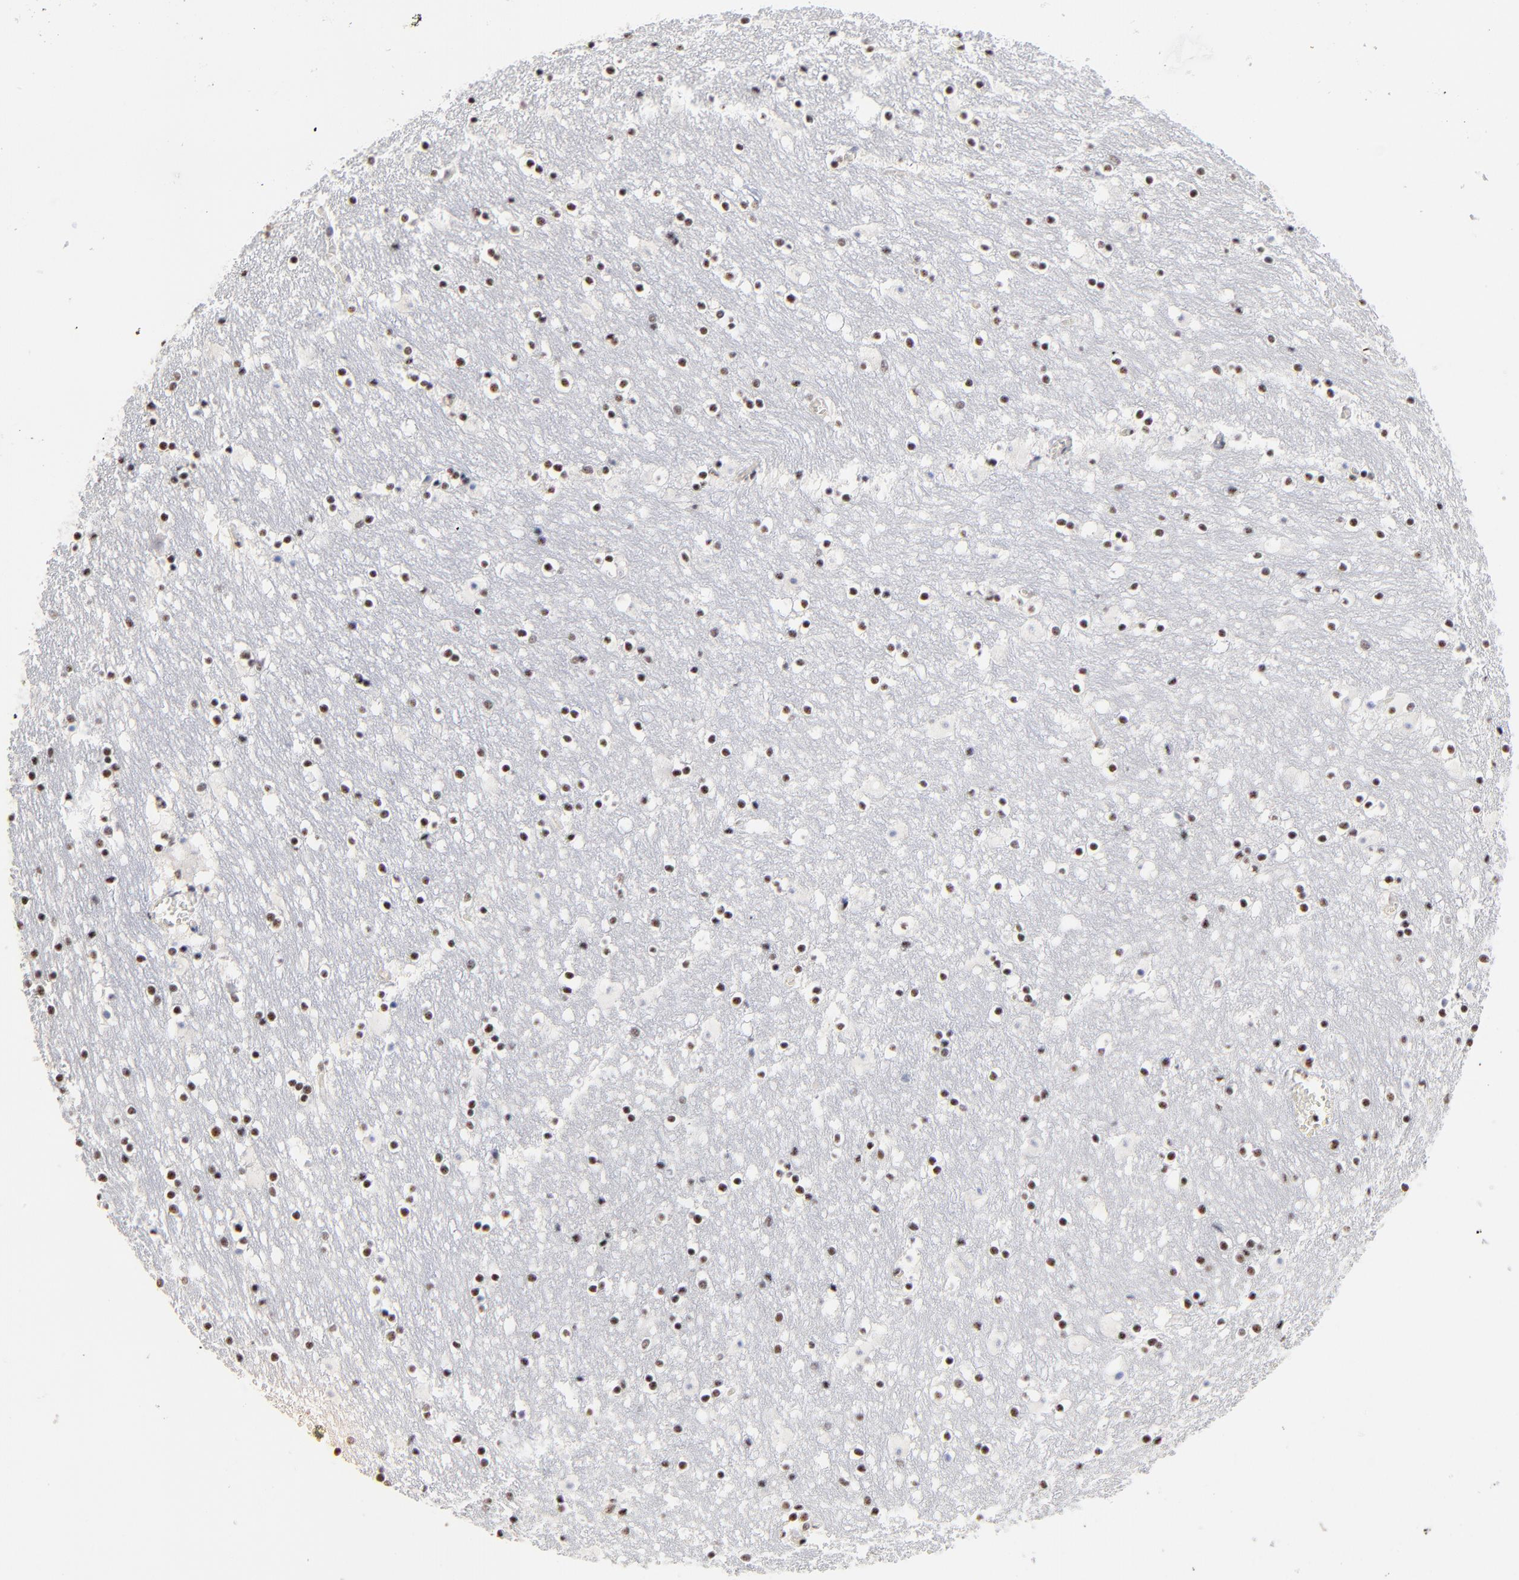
{"staining": {"intensity": "moderate", "quantity": "<25%", "location": "nuclear"}, "tissue": "caudate", "cell_type": "Glial cells", "image_type": "normal", "snomed": [{"axis": "morphology", "description": "Normal tissue, NOS"}, {"axis": "topography", "description": "Lateral ventricle wall"}], "caption": "DAB (3,3'-diaminobenzidine) immunohistochemical staining of normal human caudate reveals moderate nuclear protein expression in about <25% of glial cells. (DAB IHC with brightfield microscopy, high magnification).", "gene": "MBD4", "patient": {"sex": "male", "age": 45}}